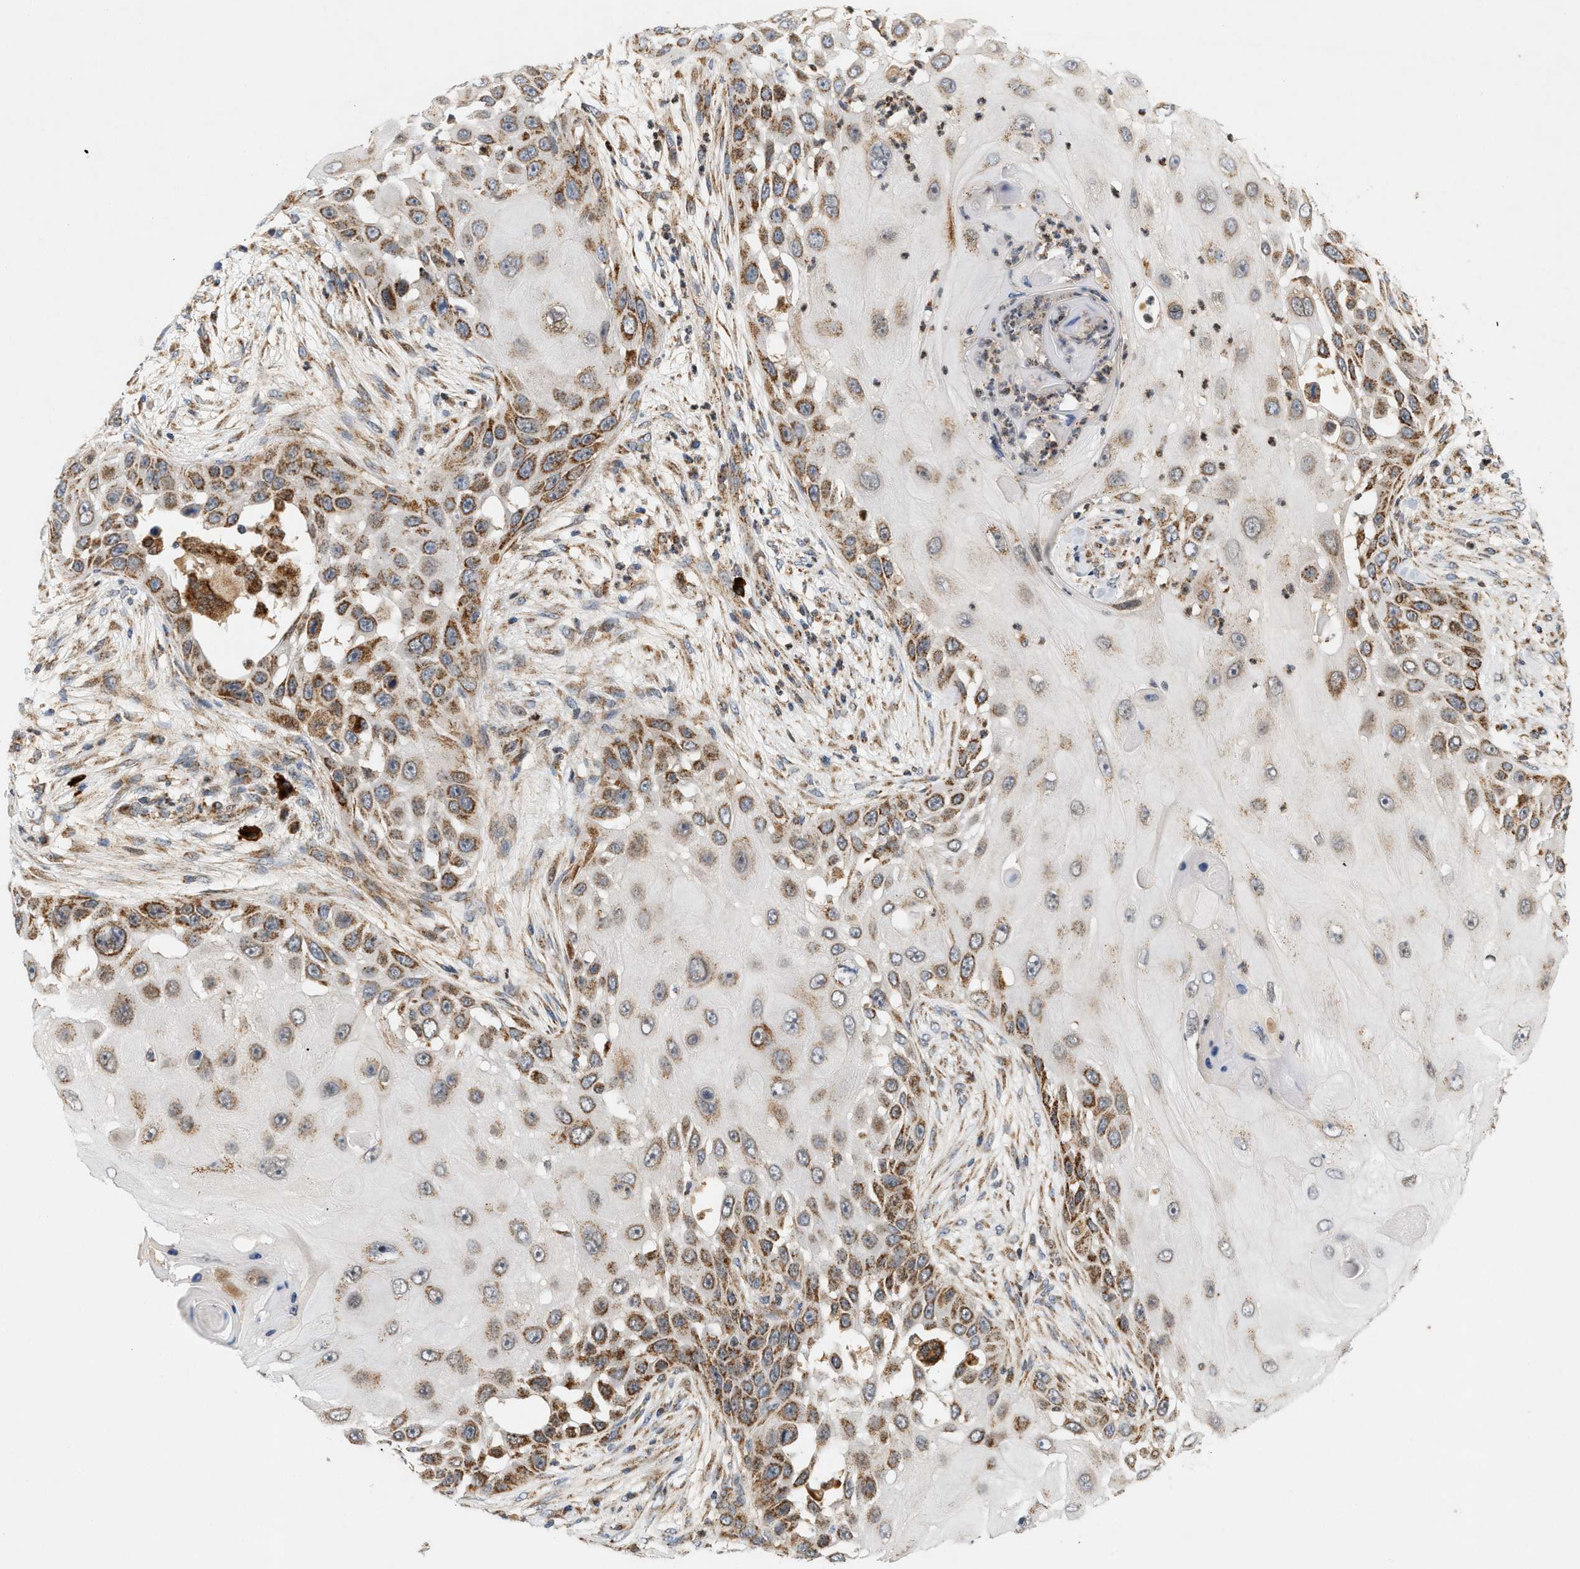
{"staining": {"intensity": "moderate", "quantity": ">75%", "location": "cytoplasmic/membranous"}, "tissue": "skin cancer", "cell_type": "Tumor cells", "image_type": "cancer", "snomed": [{"axis": "morphology", "description": "Squamous cell carcinoma, NOS"}, {"axis": "topography", "description": "Skin"}], "caption": "Skin cancer stained with a brown dye exhibits moderate cytoplasmic/membranous positive staining in about >75% of tumor cells.", "gene": "MCU", "patient": {"sex": "female", "age": 44}}